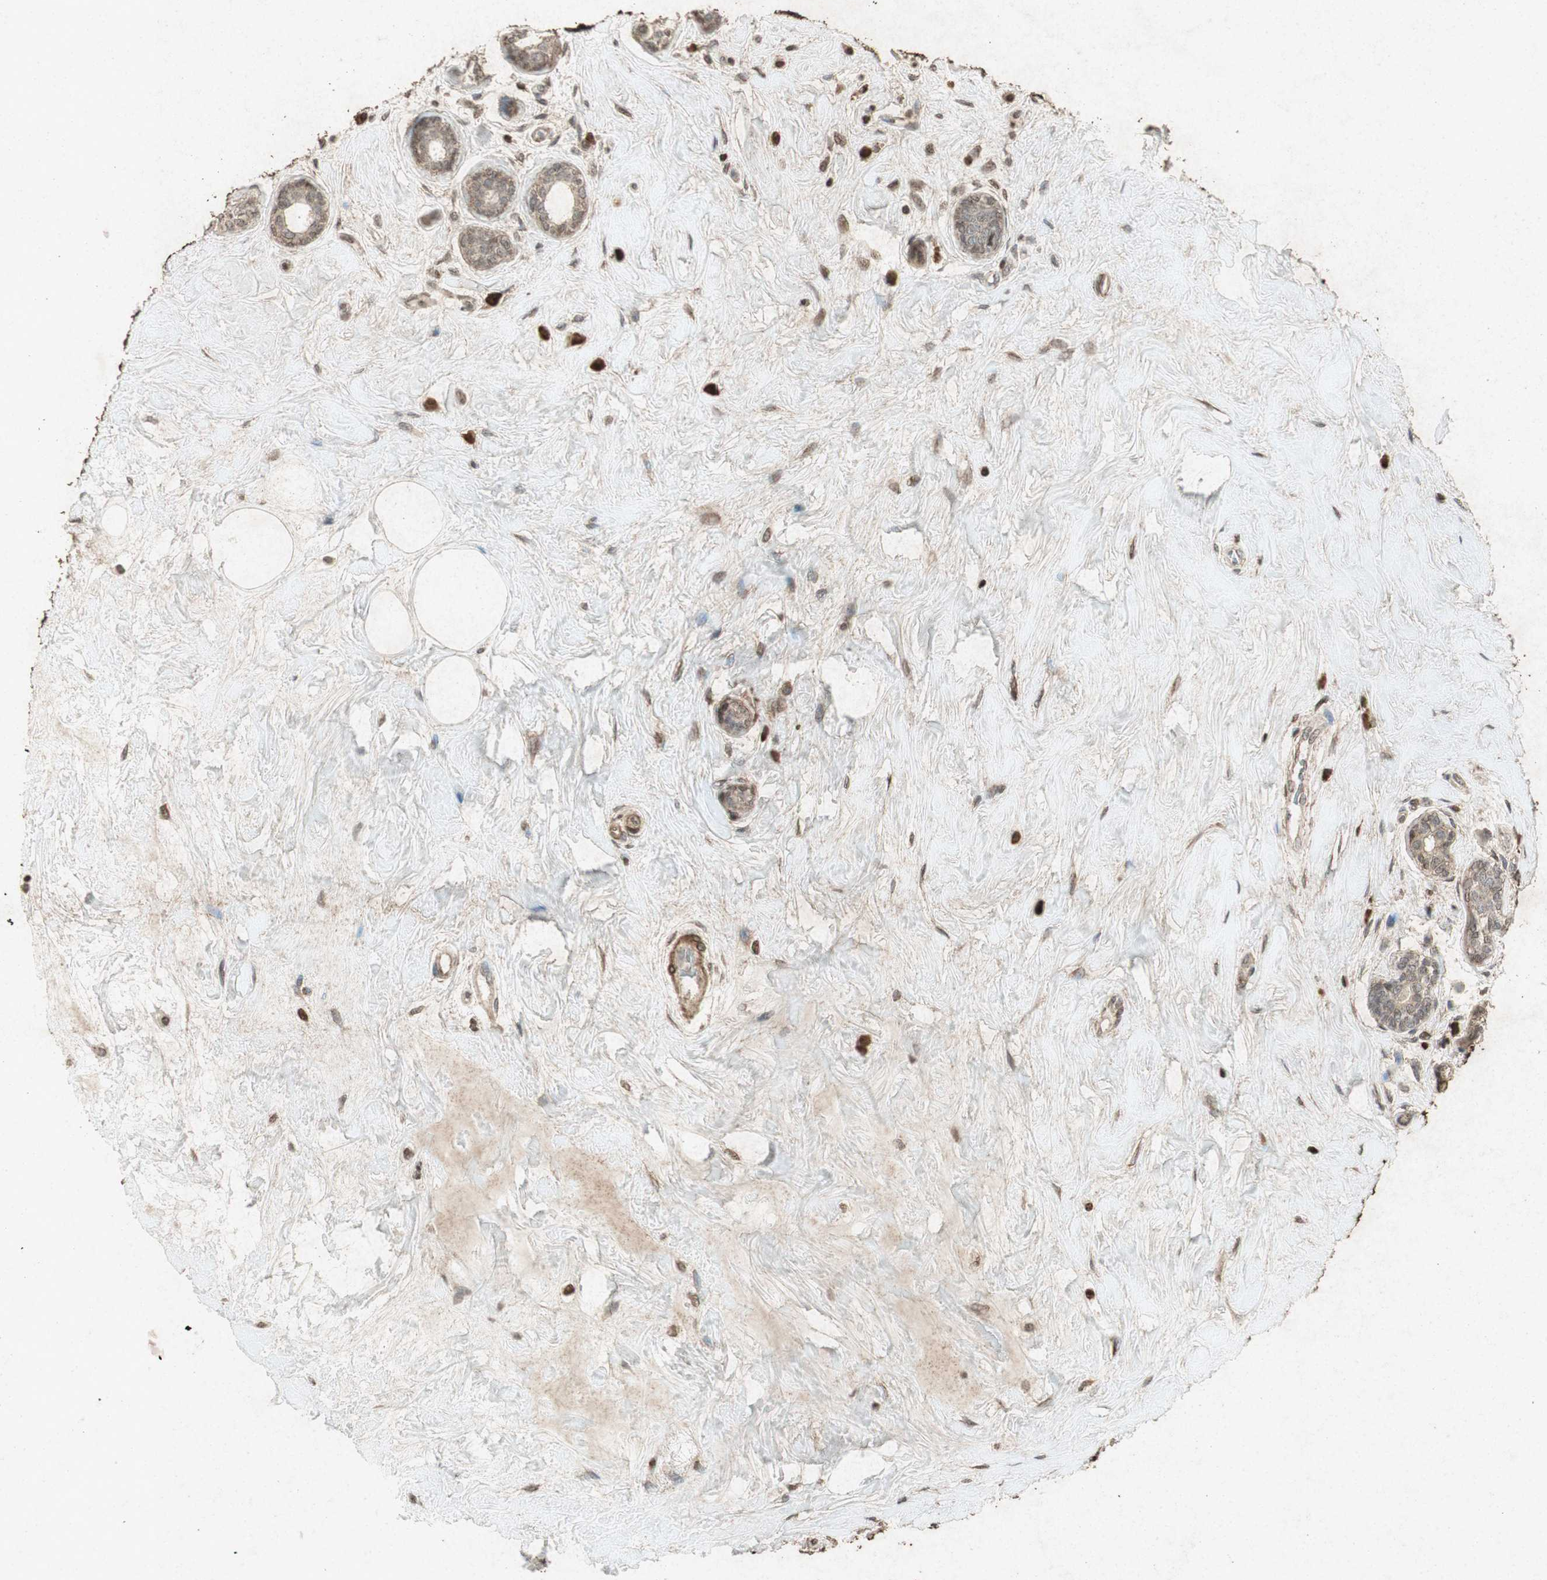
{"staining": {"intensity": "weak", "quantity": ">75%", "location": "cytoplasmic/membranous,nuclear"}, "tissue": "breast cancer", "cell_type": "Tumor cells", "image_type": "cancer", "snomed": [{"axis": "morphology", "description": "Normal tissue, NOS"}, {"axis": "morphology", "description": "Duct carcinoma"}, {"axis": "topography", "description": "Breast"}], "caption": "IHC (DAB (3,3'-diaminobenzidine)) staining of human infiltrating ductal carcinoma (breast) shows weak cytoplasmic/membranous and nuclear protein expression in approximately >75% of tumor cells. Nuclei are stained in blue.", "gene": "PRKG1", "patient": {"sex": "female", "age": 39}}